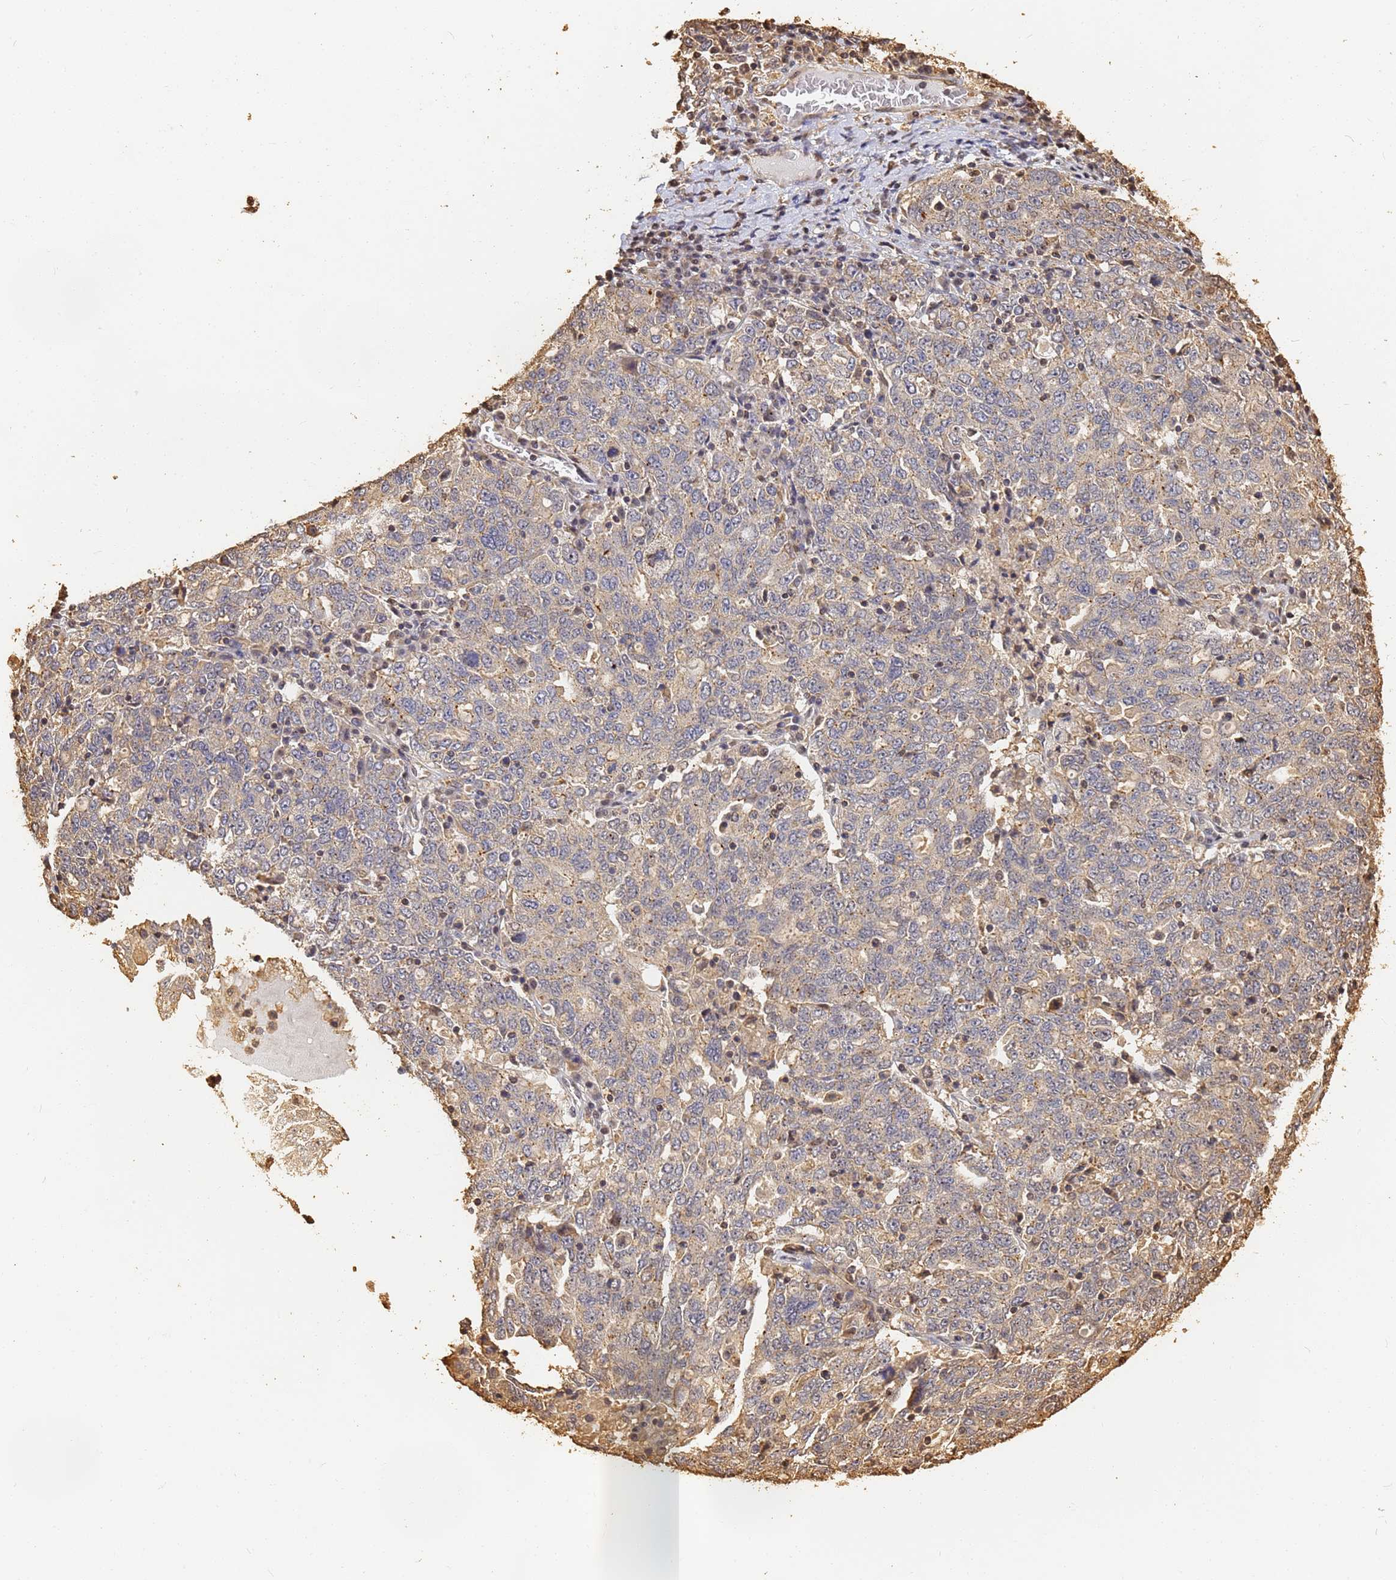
{"staining": {"intensity": "weak", "quantity": "25%-75%", "location": "cytoplasmic/membranous"}, "tissue": "ovarian cancer", "cell_type": "Tumor cells", "image_type": "cancer", "snomed": [{"axis": "morphology", "description": "Carcinoma, endometroid"}, {"axis": "topography", "description": "Ovary"}], "caption": "The histopathology image exhibits staining of ovarian cancer, revealing weak cytoplasmic/membranous protein positivity (brown color) within tumor cells.", "gene": "JAK2", "patient": {"sex": "female", "age": 62}}